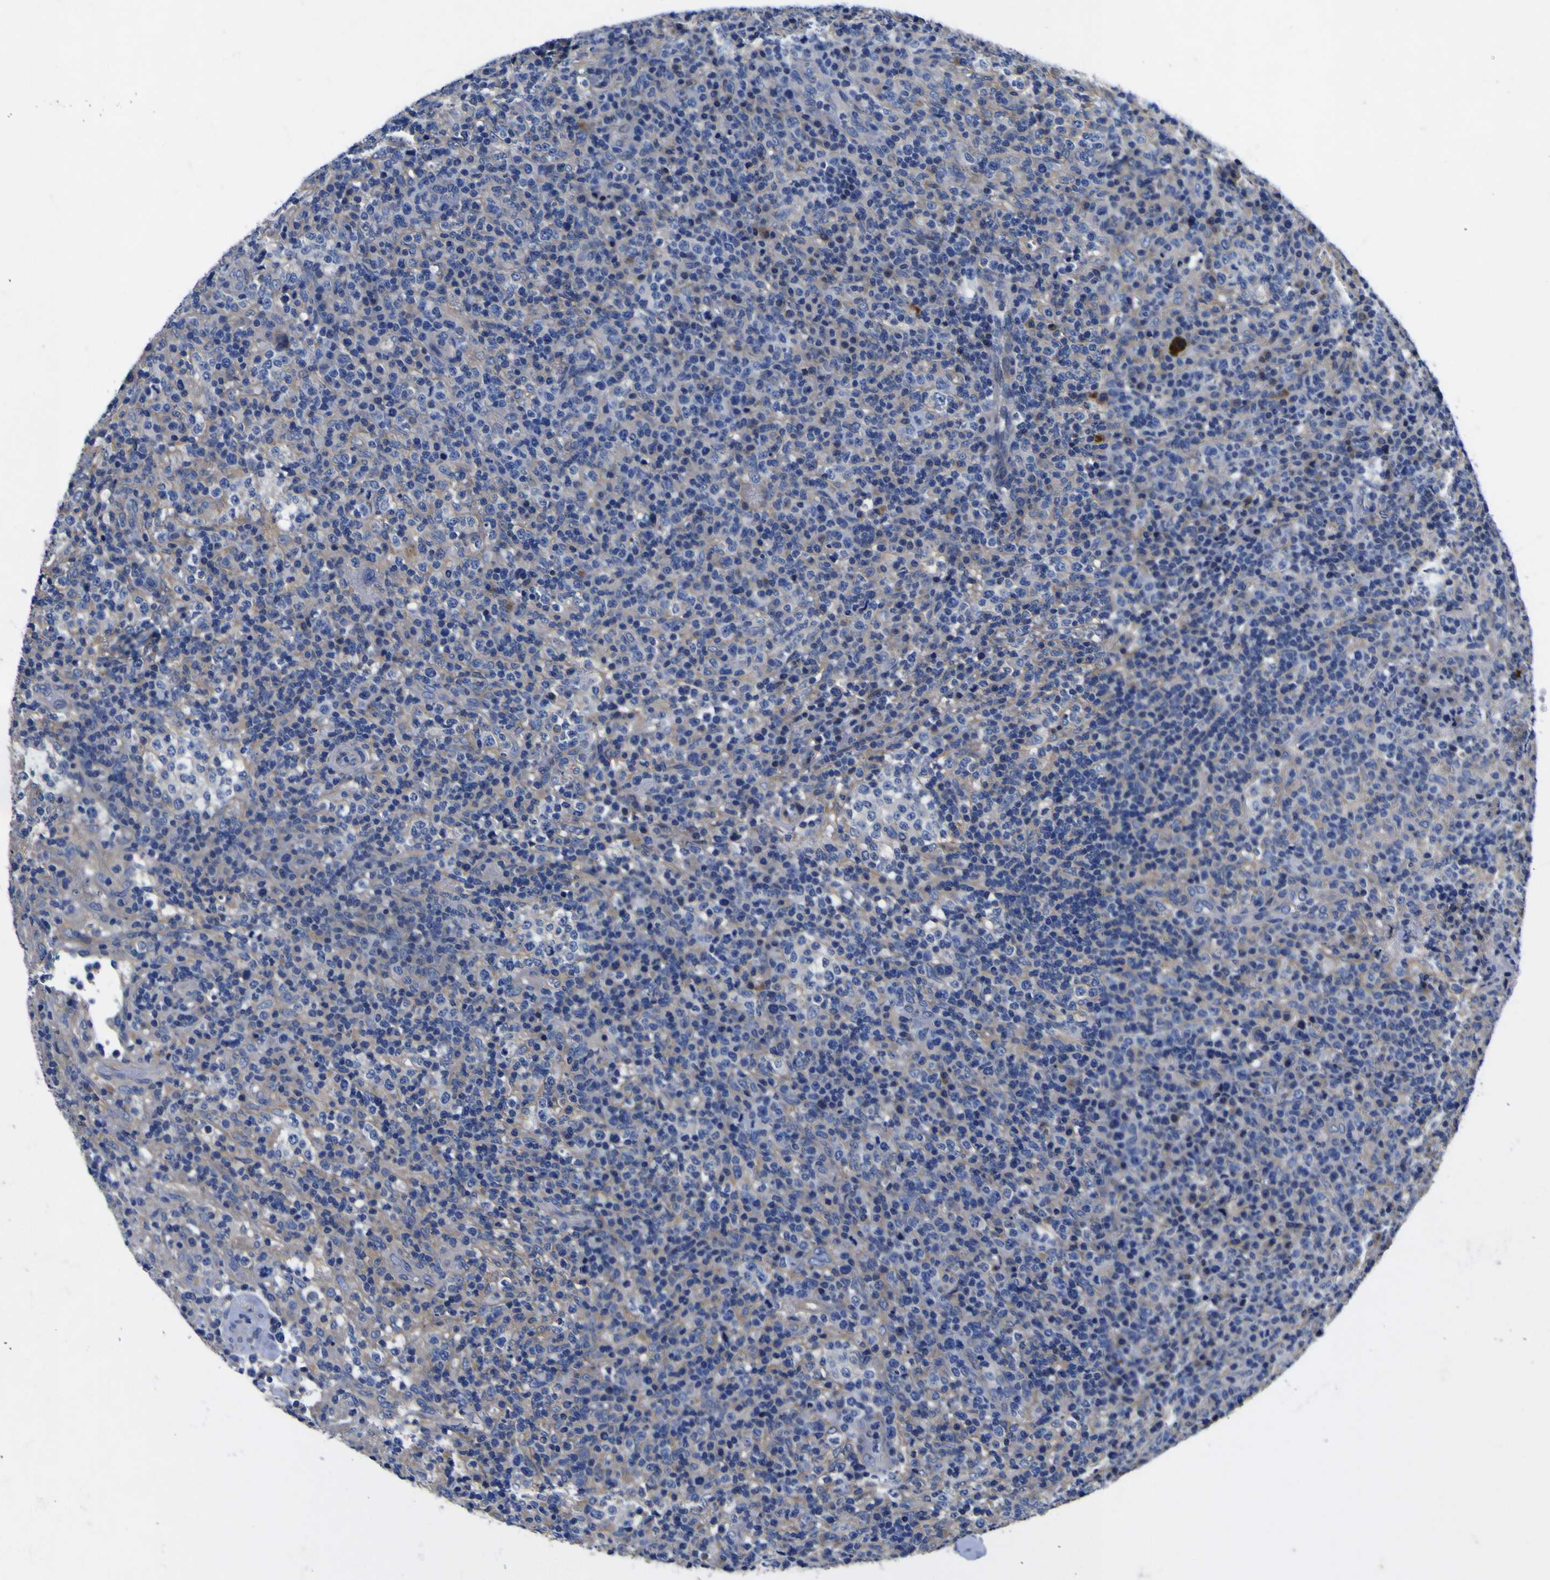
{"staining": {"intensity": "negative", "quantity": "none", "location": "none"}, "tissue": "lymphoma", "cell_type": "Tumor cells", "image_type": "cancer", "snomed": [{"axis": "morphology", "description": "Malignant lymphoma, non-Hodgkin's type, High grade"}, {"axis": "topography", "description": "Lymph node"}], "caption": "An image of lymphoma stained for a protein displays no brown staining in tumor cells.", "gene": "VASN", "patient": {"sex": "female", "age": 76}}